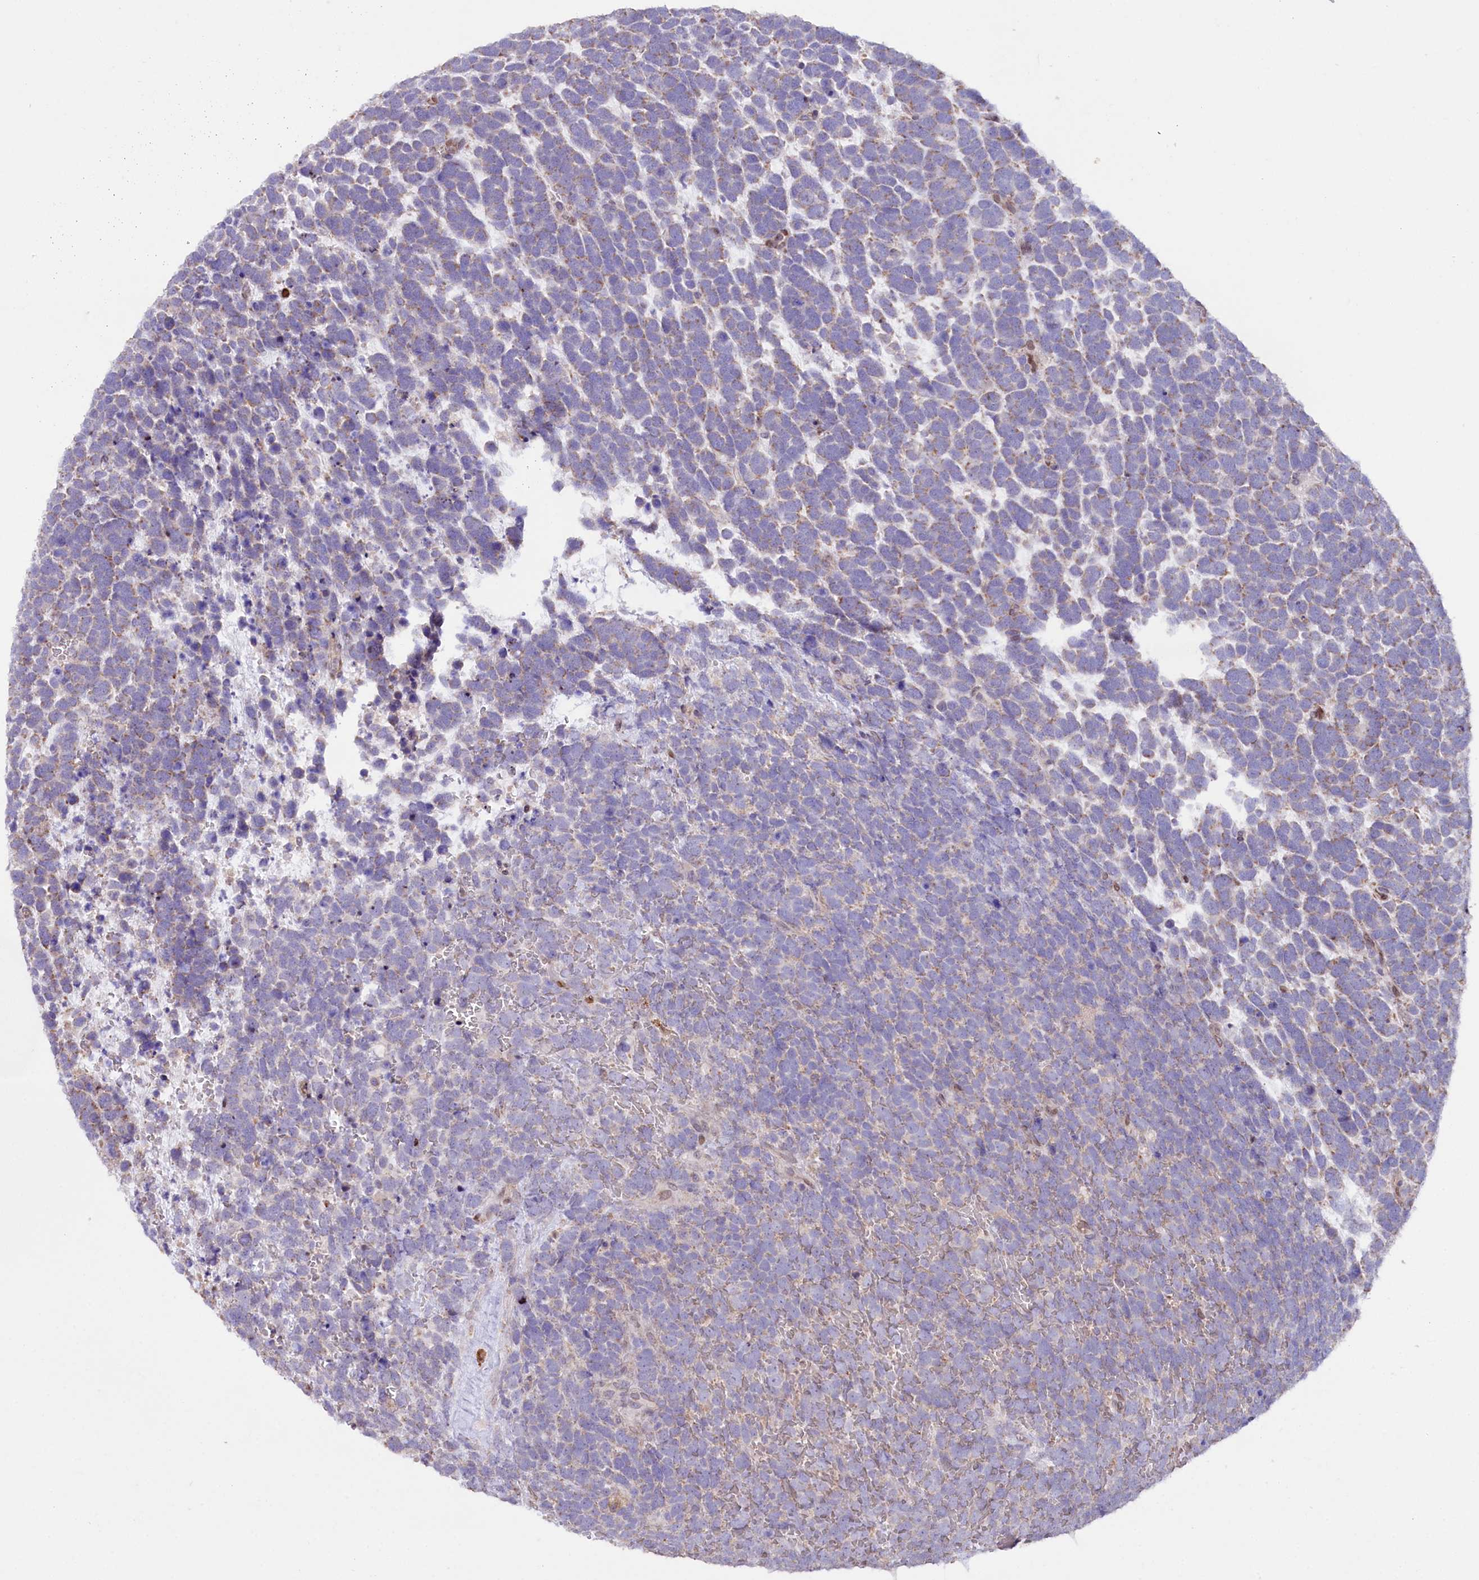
{"staining": {"intensity": "weak", "quantity": "<25%", "location": "cytoplasmic/membranous"}, "tissue": "urothelial cancer", "cell_type": "Tumor cells", "image_type": "cancer", "snomed": [{"axis": "morphology", "description": "Urothelial carcinoma, High grade"}, {"axis": "topography", "description": "Urinary bladder"}], "caption": "Tumor cells are negative for brown protein staining in urothelial cancer.", "gene": "ZNF226", "patient": {"sex": "female", "age": 82}}